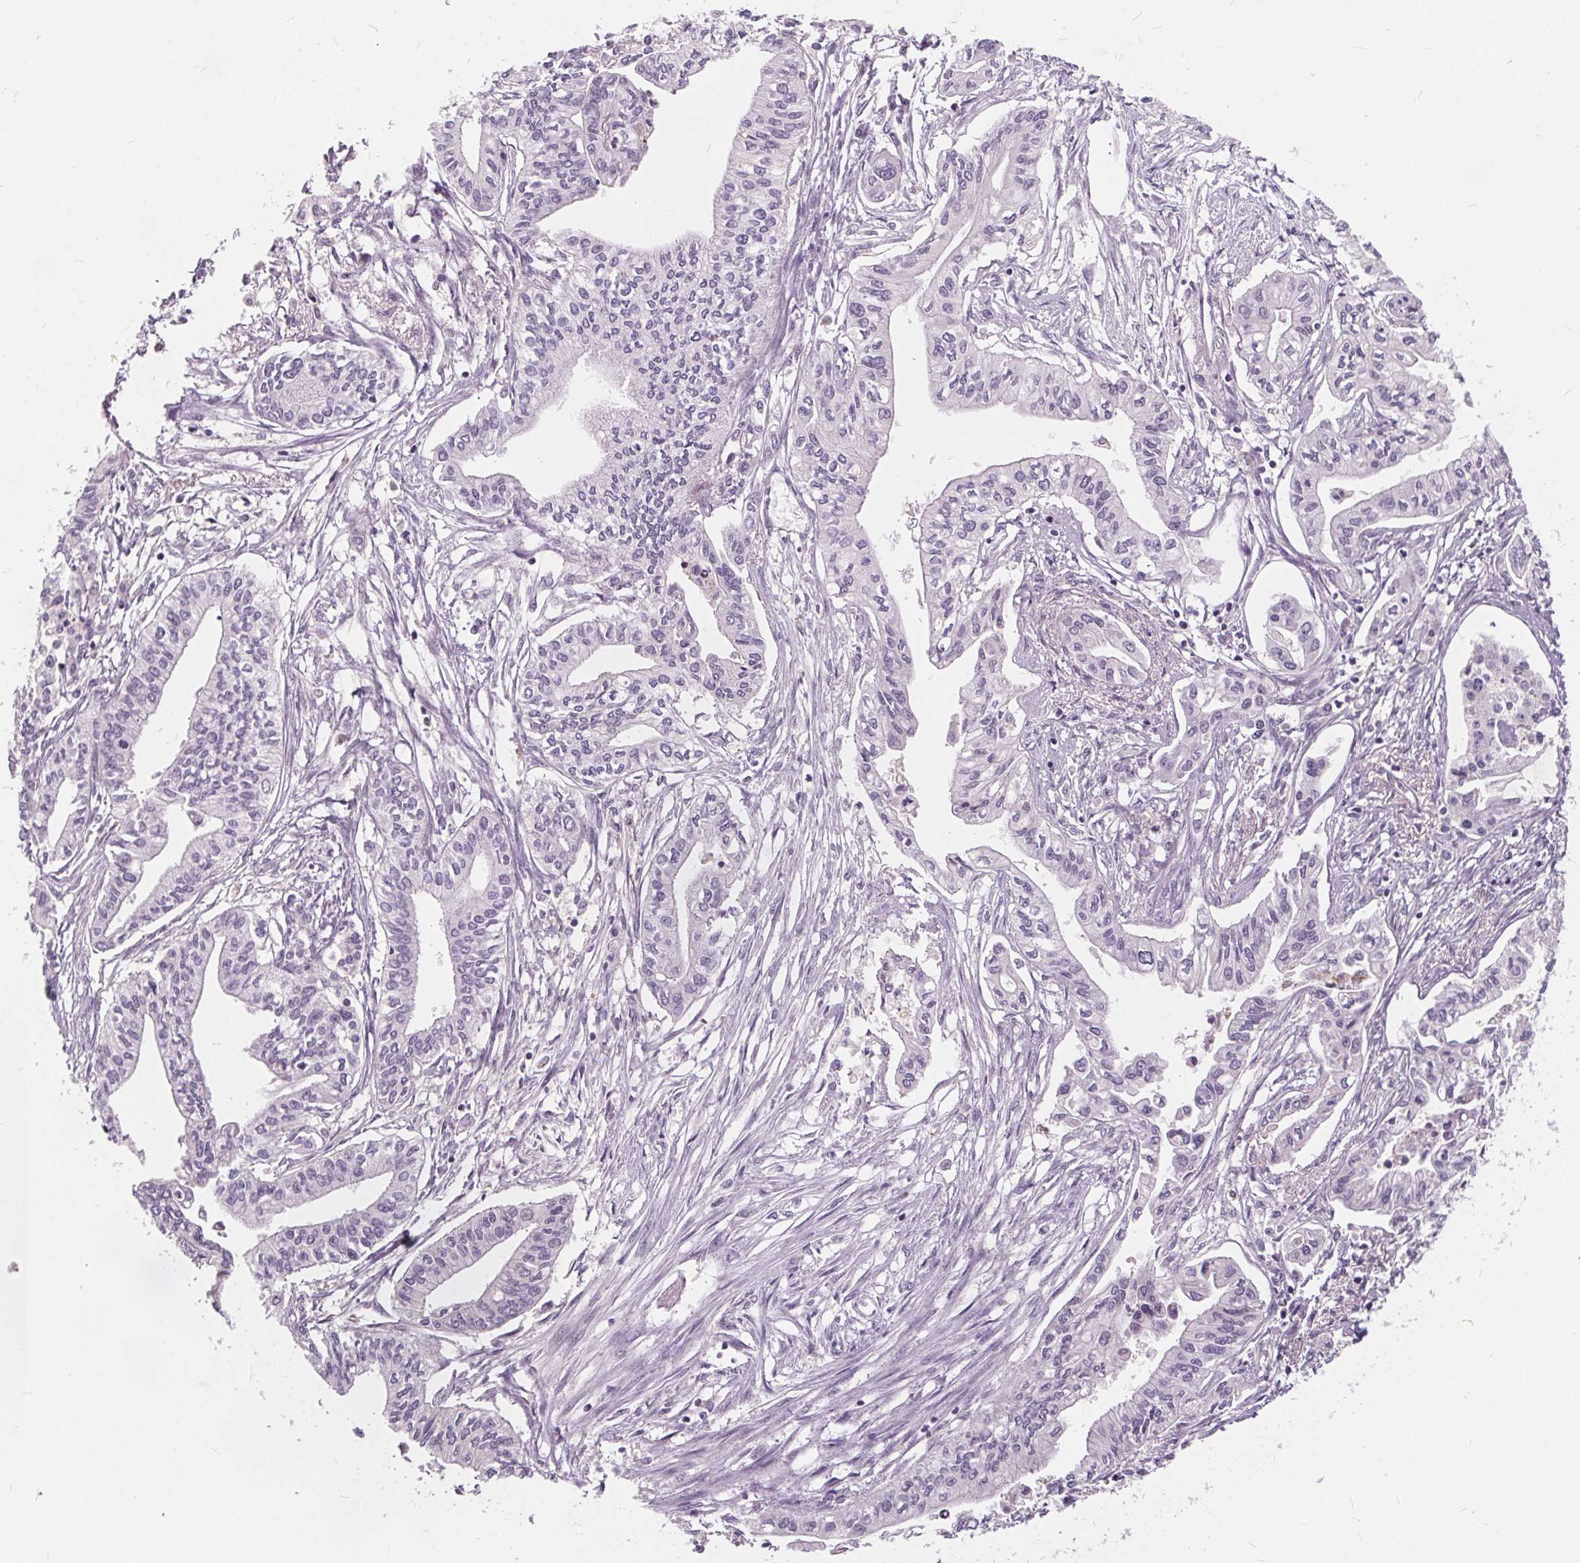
{"staining": {"intensity": "negative", "quantity": "none", "location": "none"}, "tissue": "pancreatic cancer", "cell_type": "Tumor cells", "image_type": "cancer", "snomed": [{"axis": "morphology", "description": "Adenocarcinoma, NOS"}, {"axis": "topography", "description": "Pancreas"}], "caption": "A high-resolution micrograph shows IHC staining of adenocarcinoma (pancreatic), which exhibits no significant staining in tumor cells.", "gene": "HAAO", "patient": {"sex": "male", "age": 60}}